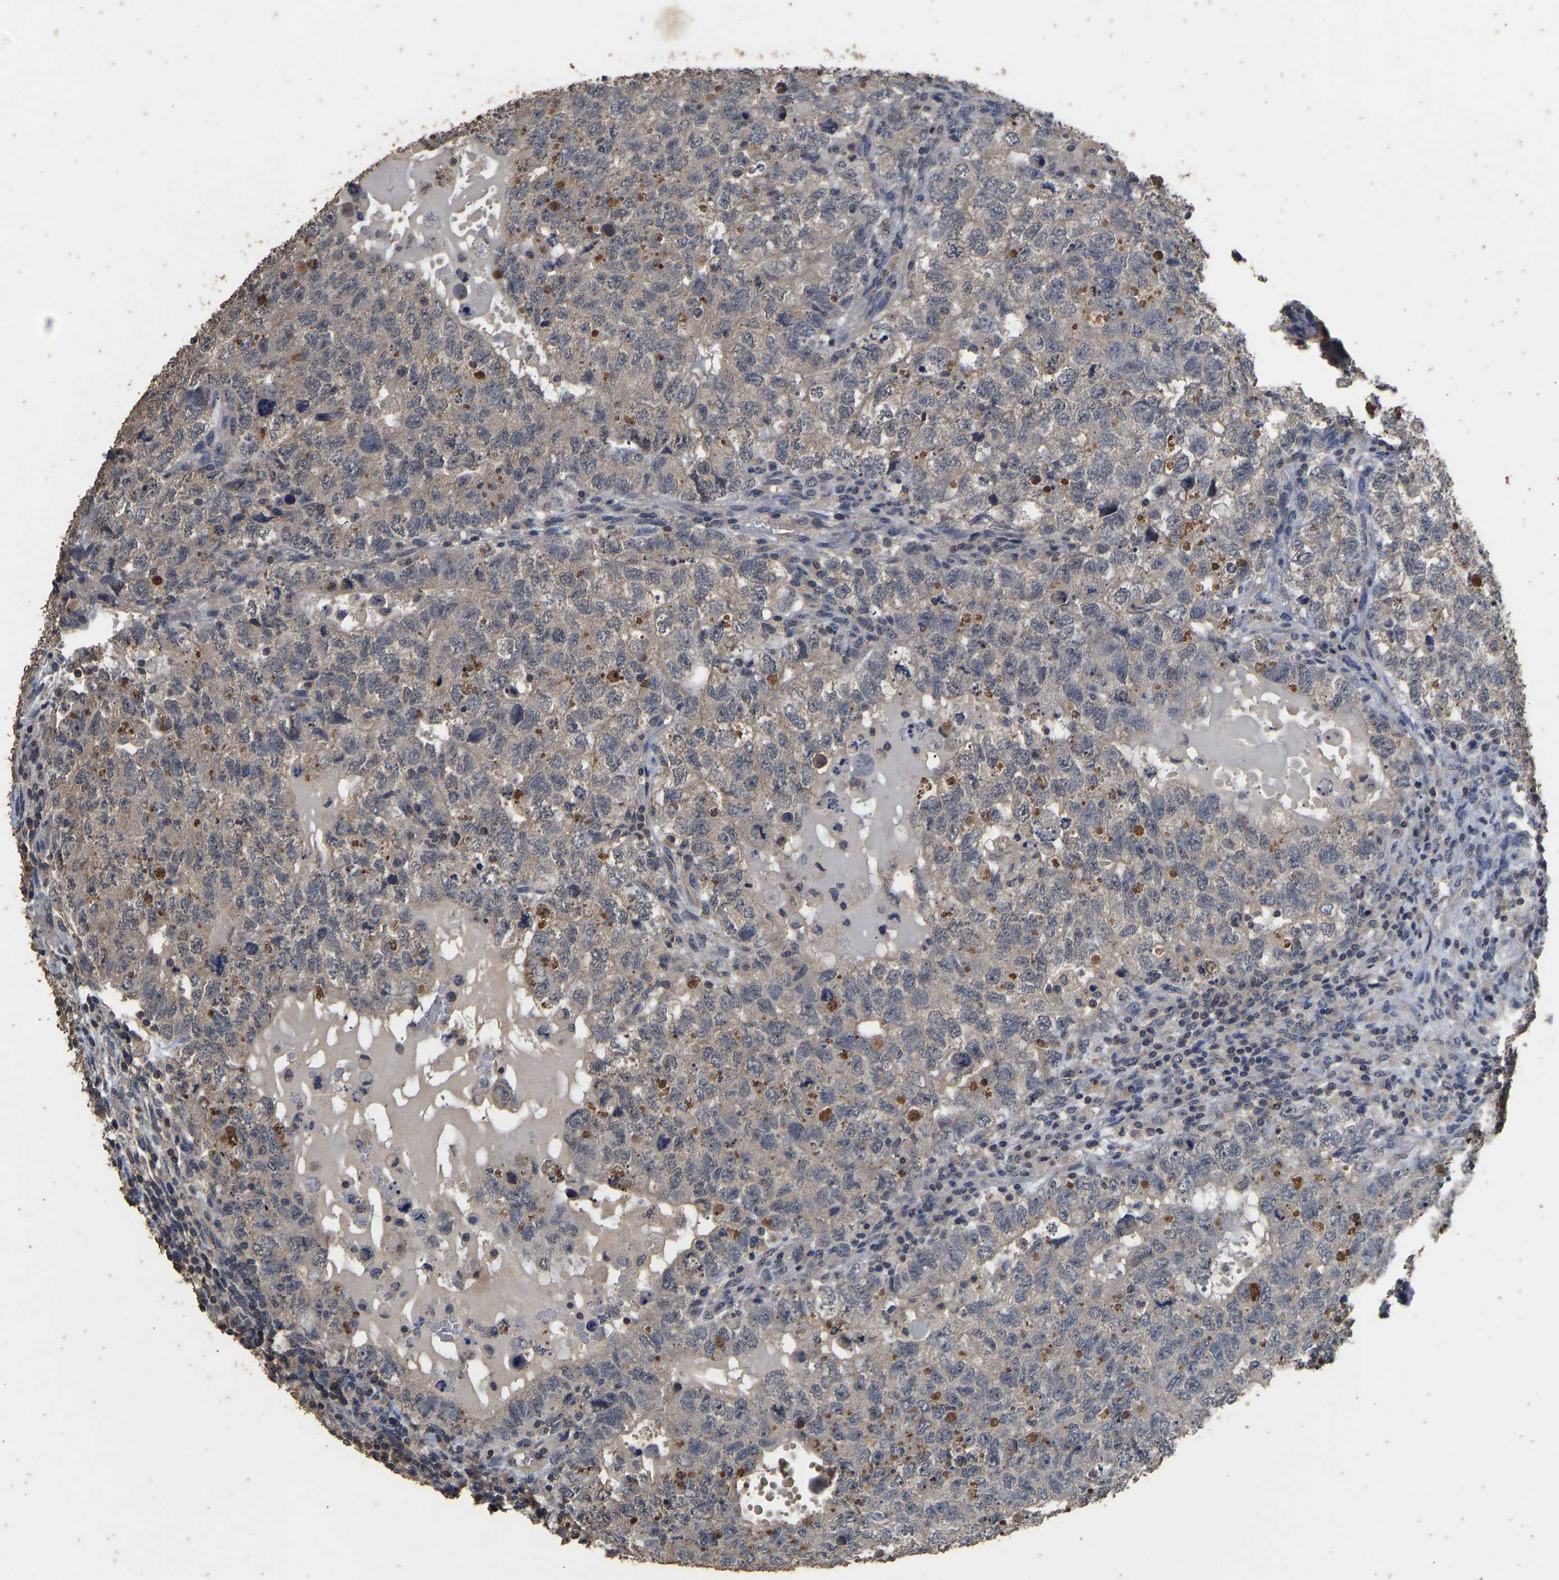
{"staining": {"intensity": "weak", "quantity": "25%-75%", "location": "cytoplasmic/membranous"}, "tissue": "testis cancer", "cell_type": "Tumor cells", "image_type": "cancer", "snomed": [{"axis": "morphology", "description": "Carcinoma, Embryonal, NOS"}, {"axis": "topography", "description": "Testis"}], "caption": "This micrograph displays testis embryonal carcinoma stained with immunohistochemistry (IHC) to label a protein in brown. The cytoplasmic/membranous of tumor cells show weak positivity for the protein. Nuclei are counter-stained blue.", "gene": "CIDEC", "patient": {"sex": "male", "age": 36}}